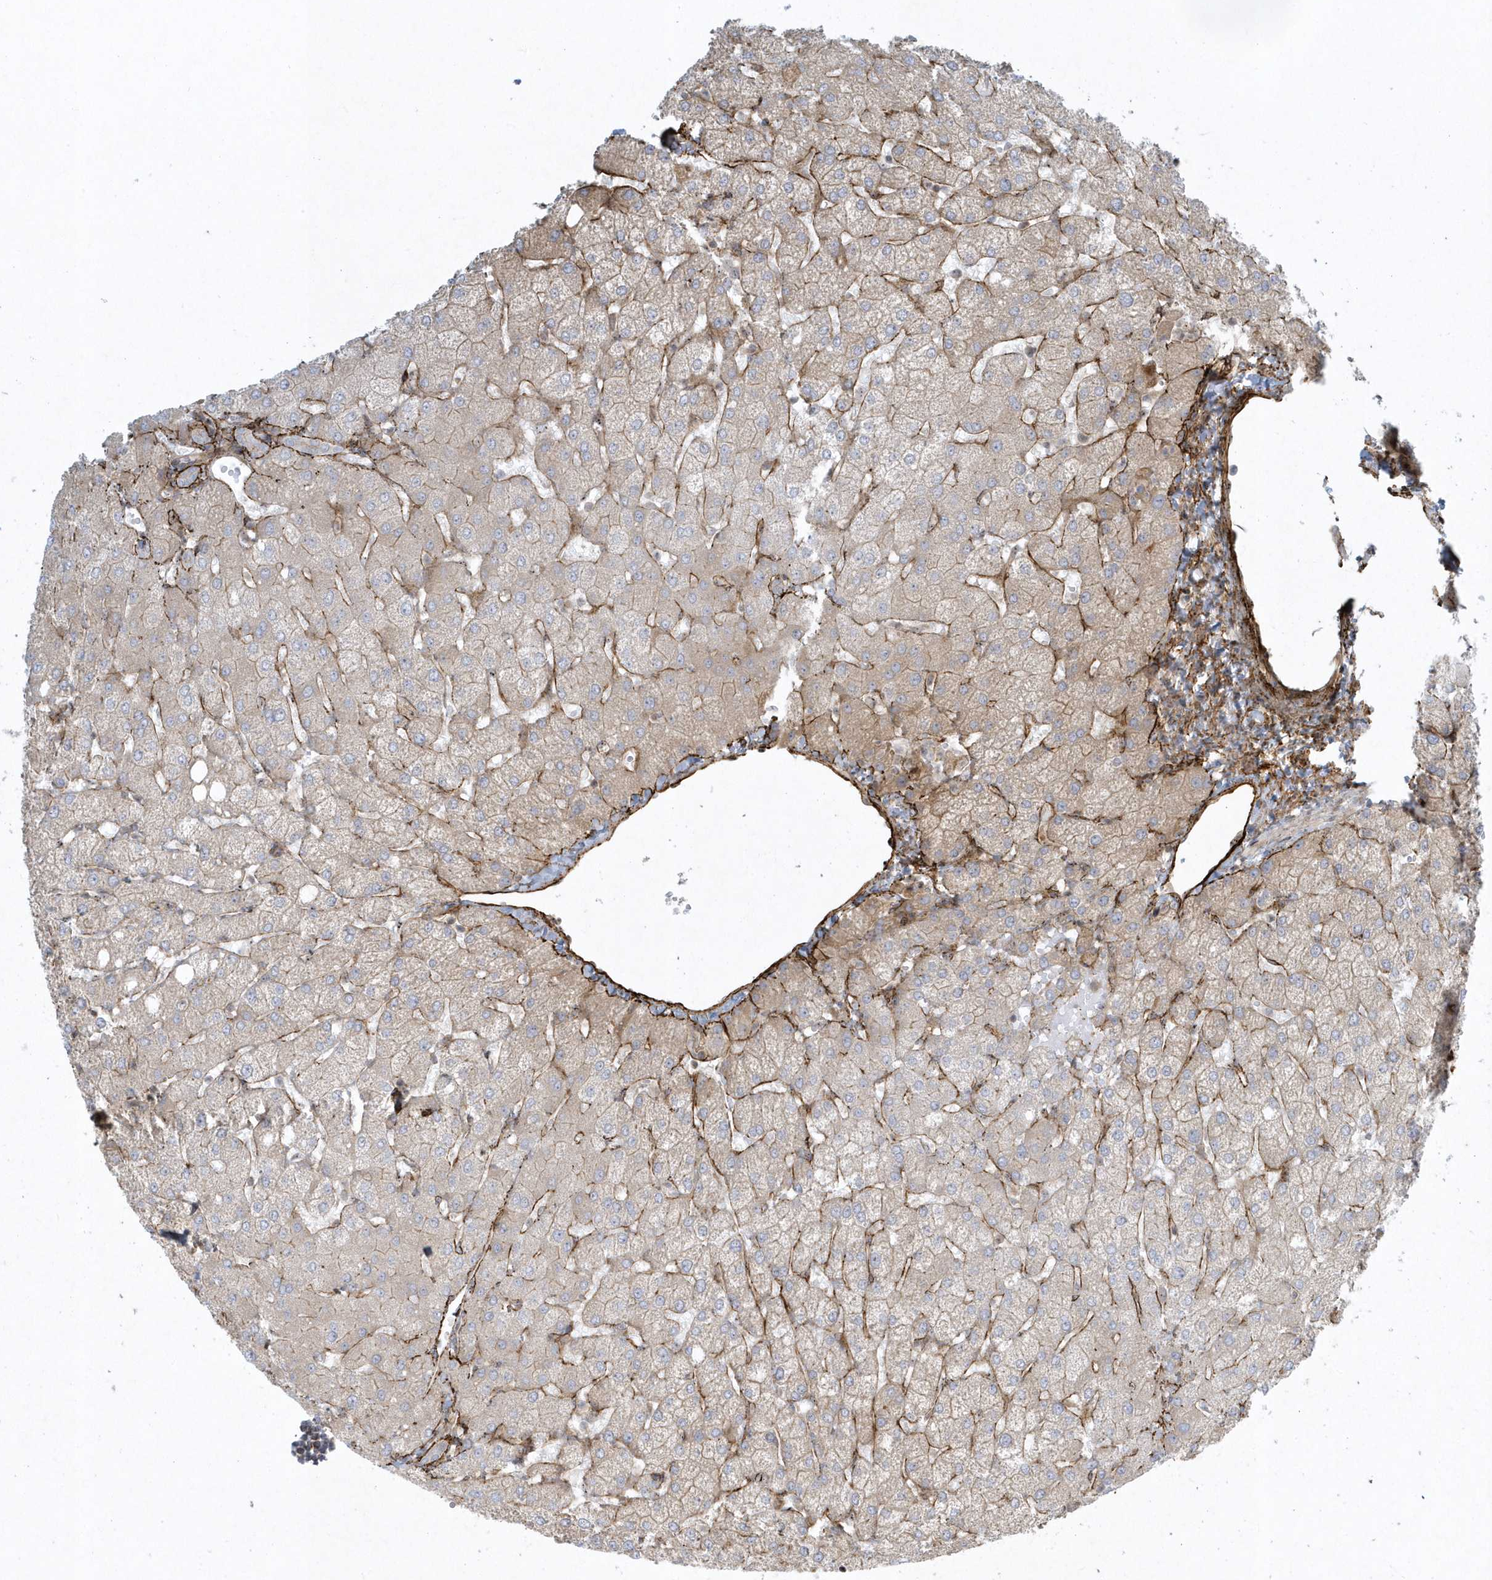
{"staining": {"intensity": "negative", "quantity": "none", "location": "none"}, "tissue": "liver", "cell_type": "Cholangiocytes", "image_type": "normal", "snomed": [{"axis": "morphology", "description": "Normal tissue, NOS"}, {"axis": "topography", "description": "Liver"}], "caption": "A micrograph of liver stained for a protein exhibits no brown staining in cholangiocytes. (DAB IHC visualized using brightfield microscopy, high magnification).", "gene": "MASP2", "patient": {"sex": "female", "age": 54}}